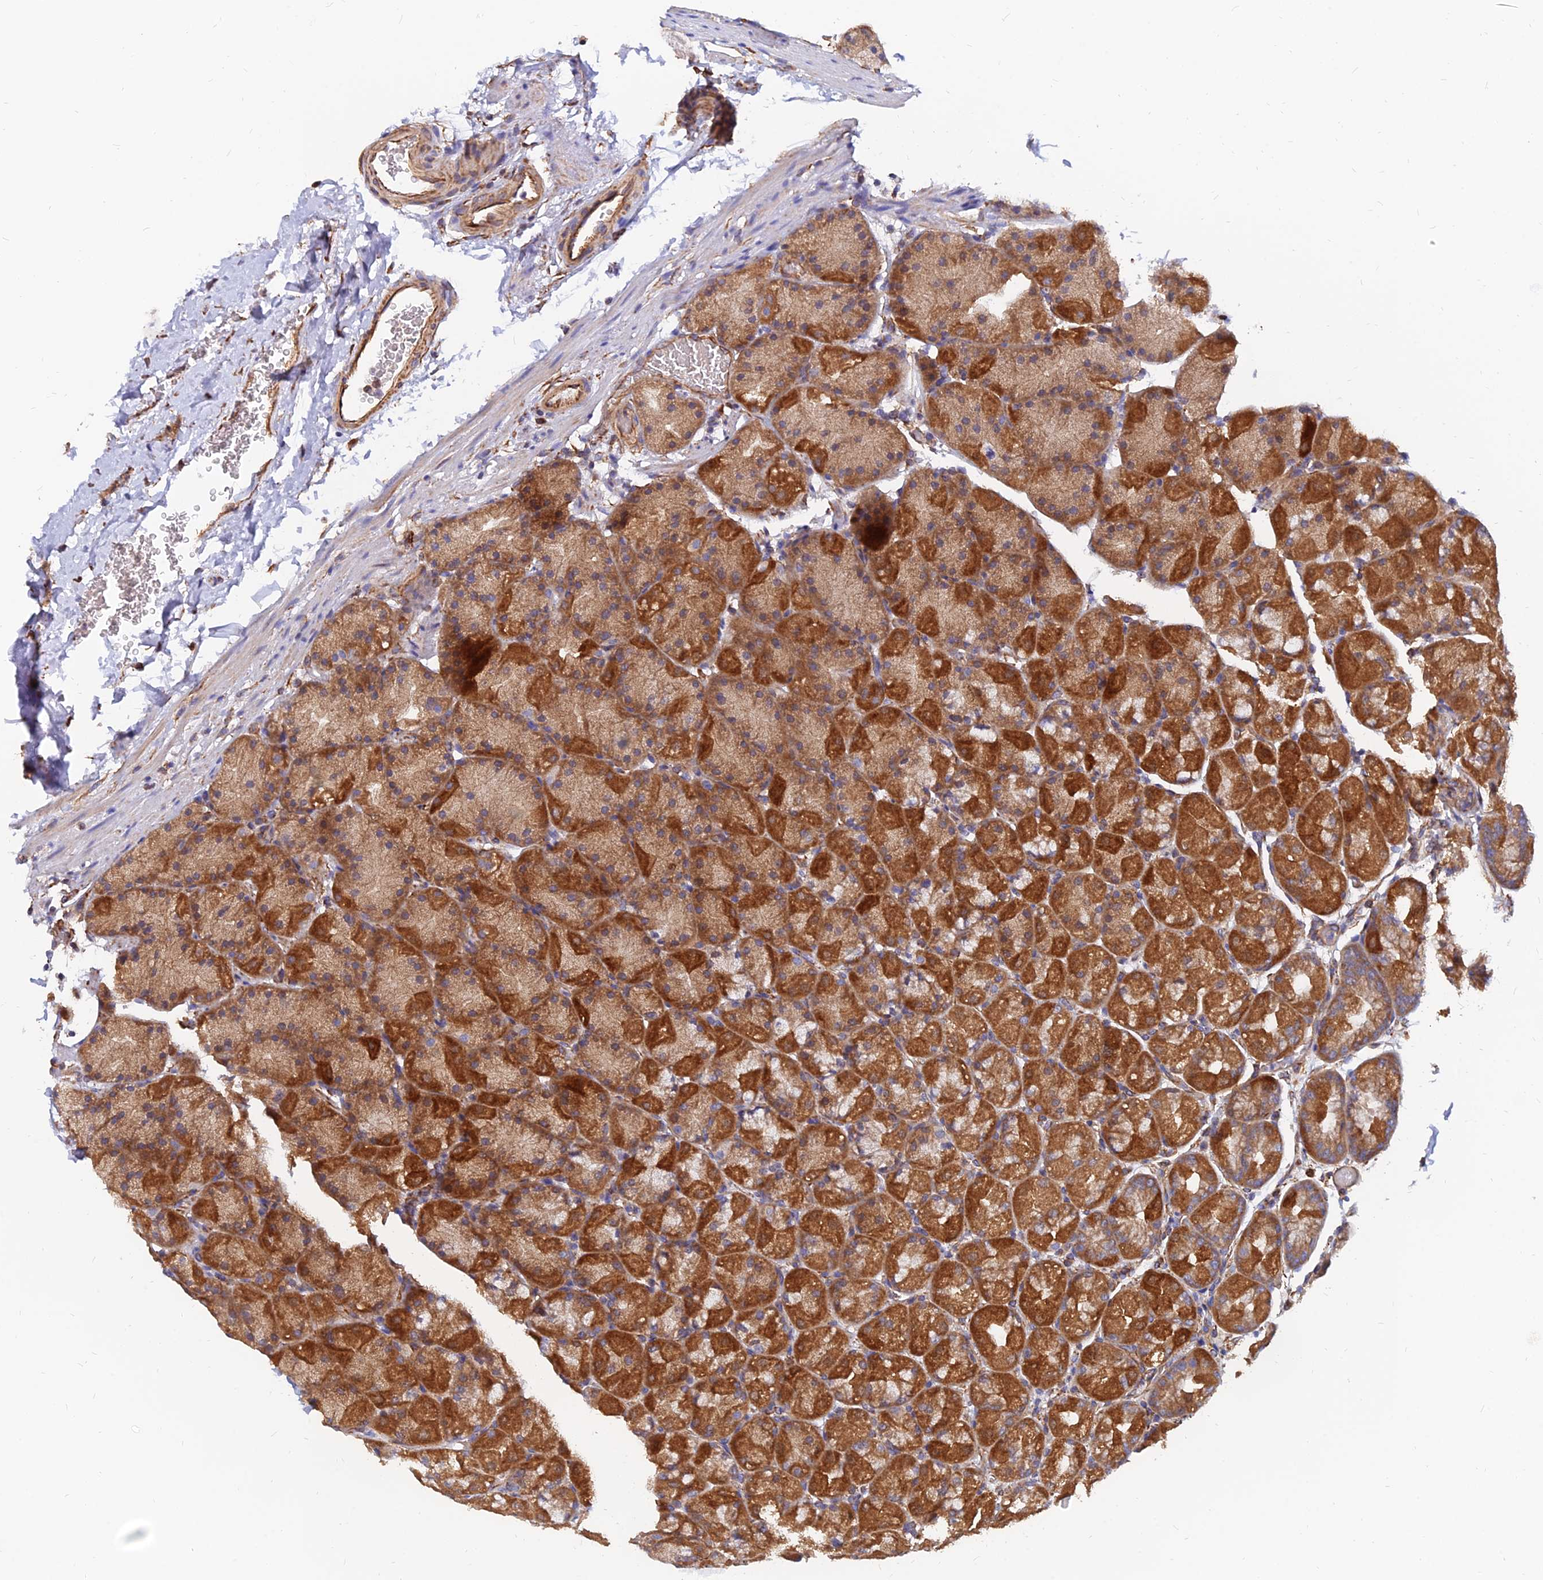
{"staining": {"intensity": "strong", "quantity": ">75%", "location": "cytoplasmic/membranous"}, "tissue": "stomach", "cell_type": "Glandular cells", "image_type": "normal", "snomed": [{"axis": "morphology", "description": "Normal tissue, NOS"}, {"axis": "topography", "description": "Stomach, upper"}, {"axis": "topography", "description": "Stomach"}], "caption": "IHC of unremarkable human stomach exhibits high levels of strong cytoplasmic/membranous positivity in approximately >75% of glandular cells. The staining was performed using DAB to visualize the protein expression in brown, while the nuclei were stained in blue with hematoxylin (Magnification: 20x).", "gene": "CDK18", "patient": {"sex": "male", "age": 48}}